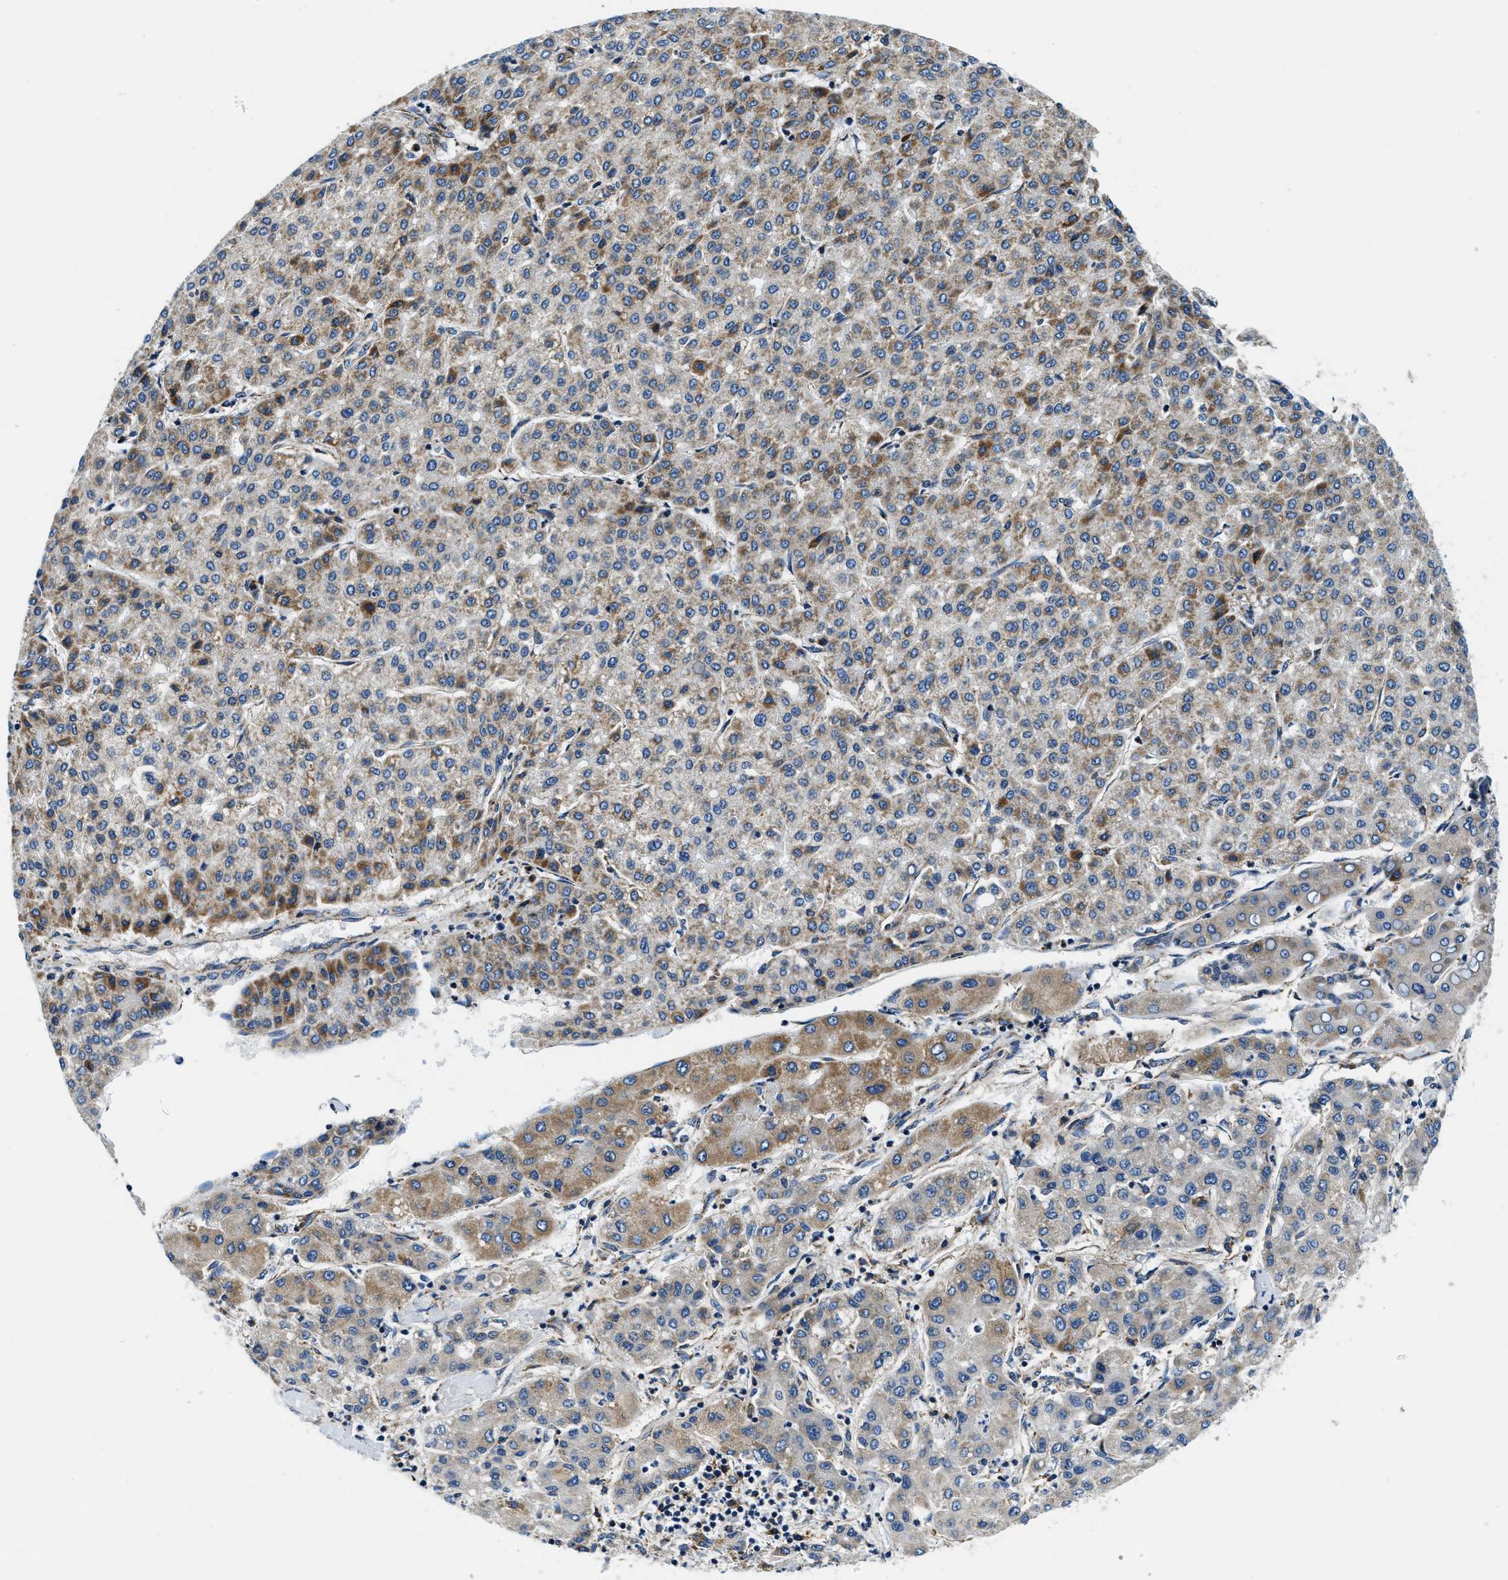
{"staining": {"intensity": "moderate", "quantity": "<25%", "location": "cytoplasmic/membranous"}, "tissue": "liver cancer", "cell_type": "Tumor cells", "image_type": "cancer", "snomed": [{"axis": "morphology", "description": "Carcinoma, Hepatocellular, NOS"}, {"axis": "topography", "description": "Liver"}], "caption": "Moderate cytoplasmic/membranous expression is present in approximately <25% of tumor cells in hepatocellular carcinoma (liver).", "gene": "SAMD4B", "patient": {"sex": "male", "age": 65}}